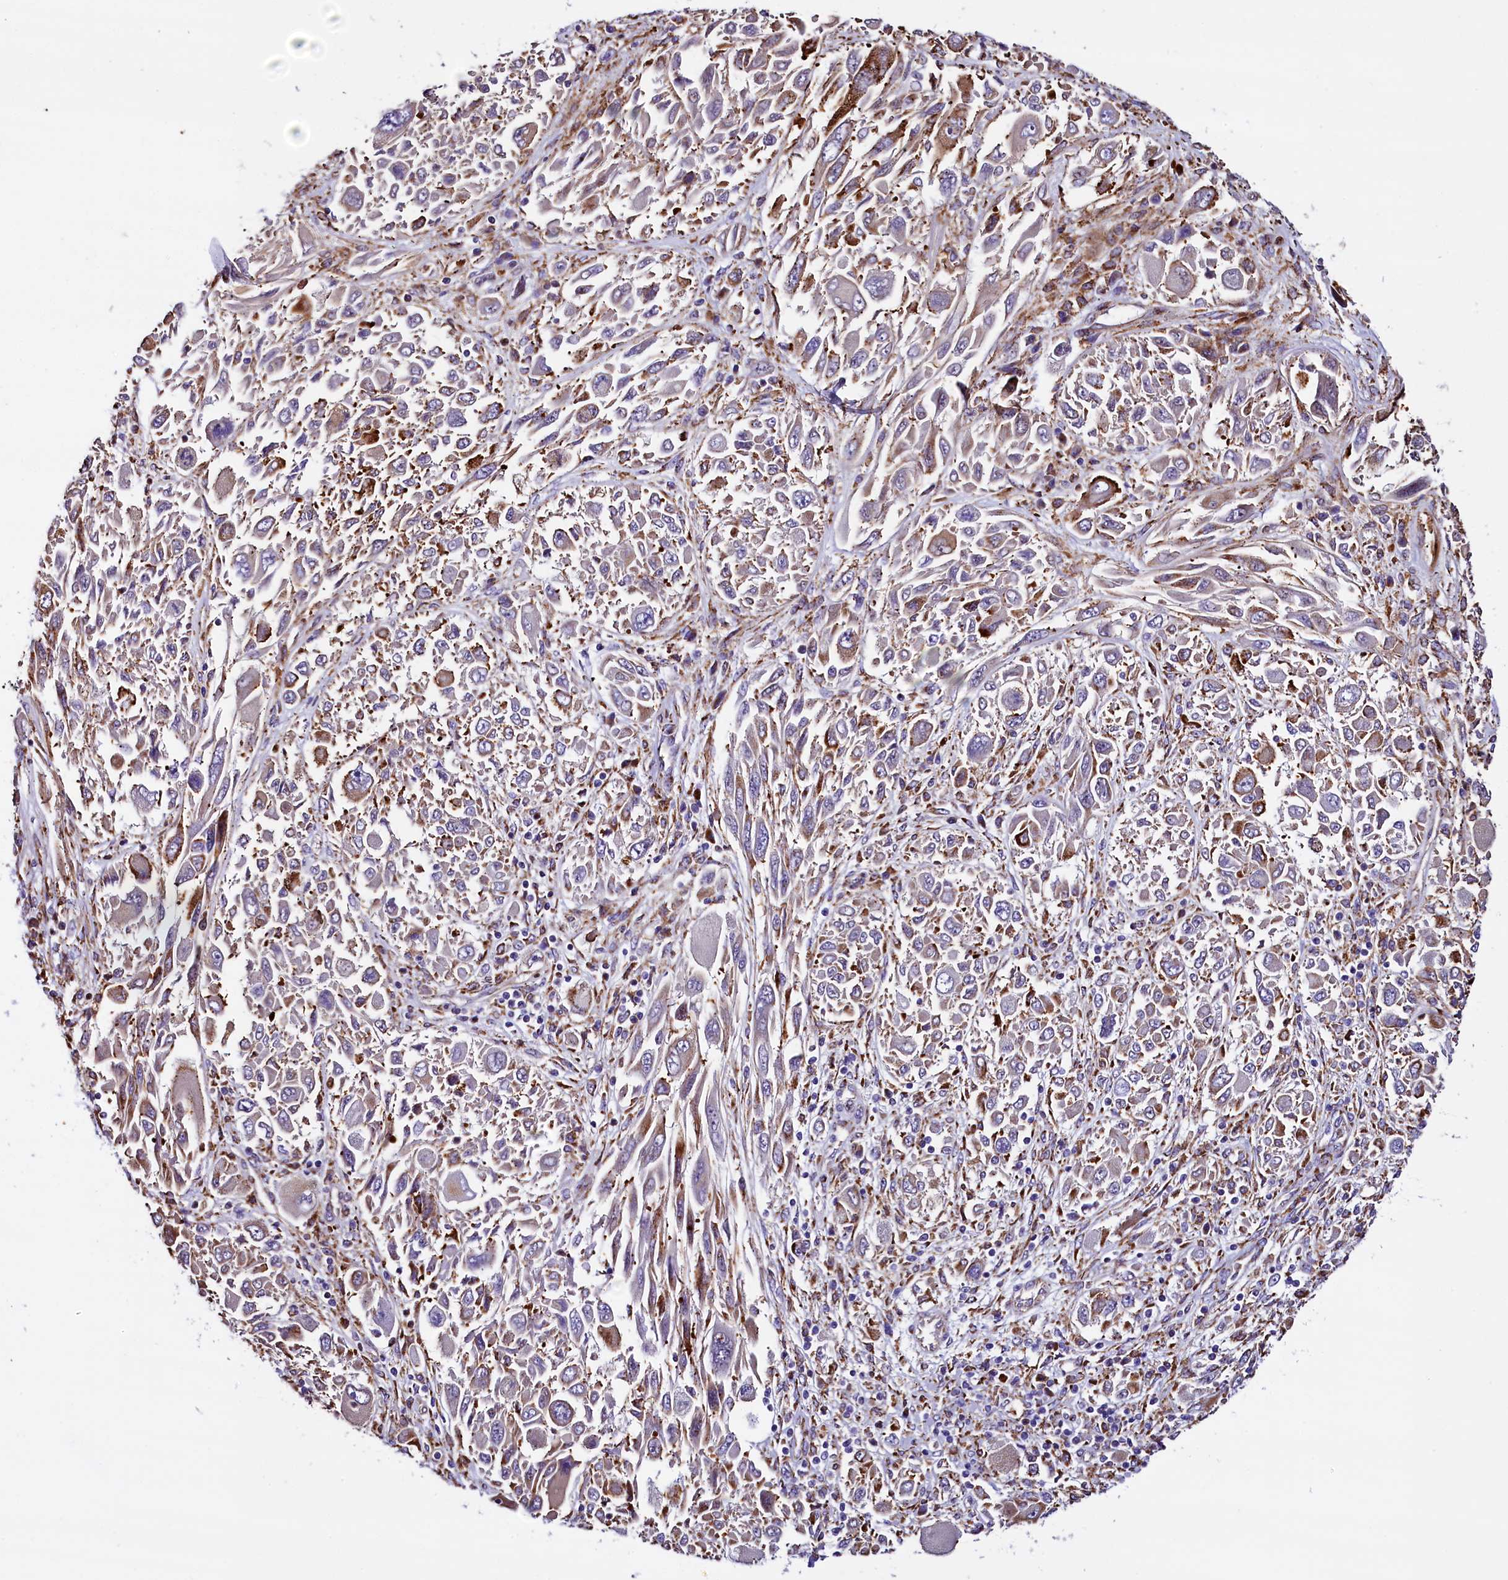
{"staining": {"intensity": "strong", "quantity": "<25%", "location": "cytoplasmic/membranous"}, "tissue": "melanoma", "cell_type": "Tumor cells", "image_type": "cancer", "snomed": [{"axis": "morphology", "description": "Malignant melanoma, NOS"}, {"axis": "topography", "description": "Skin"}], "caption": "This micrograph reveals melanoma stained with IHC to label a protein in brown. The cytoplasmic/membranous of tumor cells show strong positivity for the protein. Nuclei are counter-stained blue.", "gene": "CMTR2", "patient": {"sex": "female", "age": 91}}